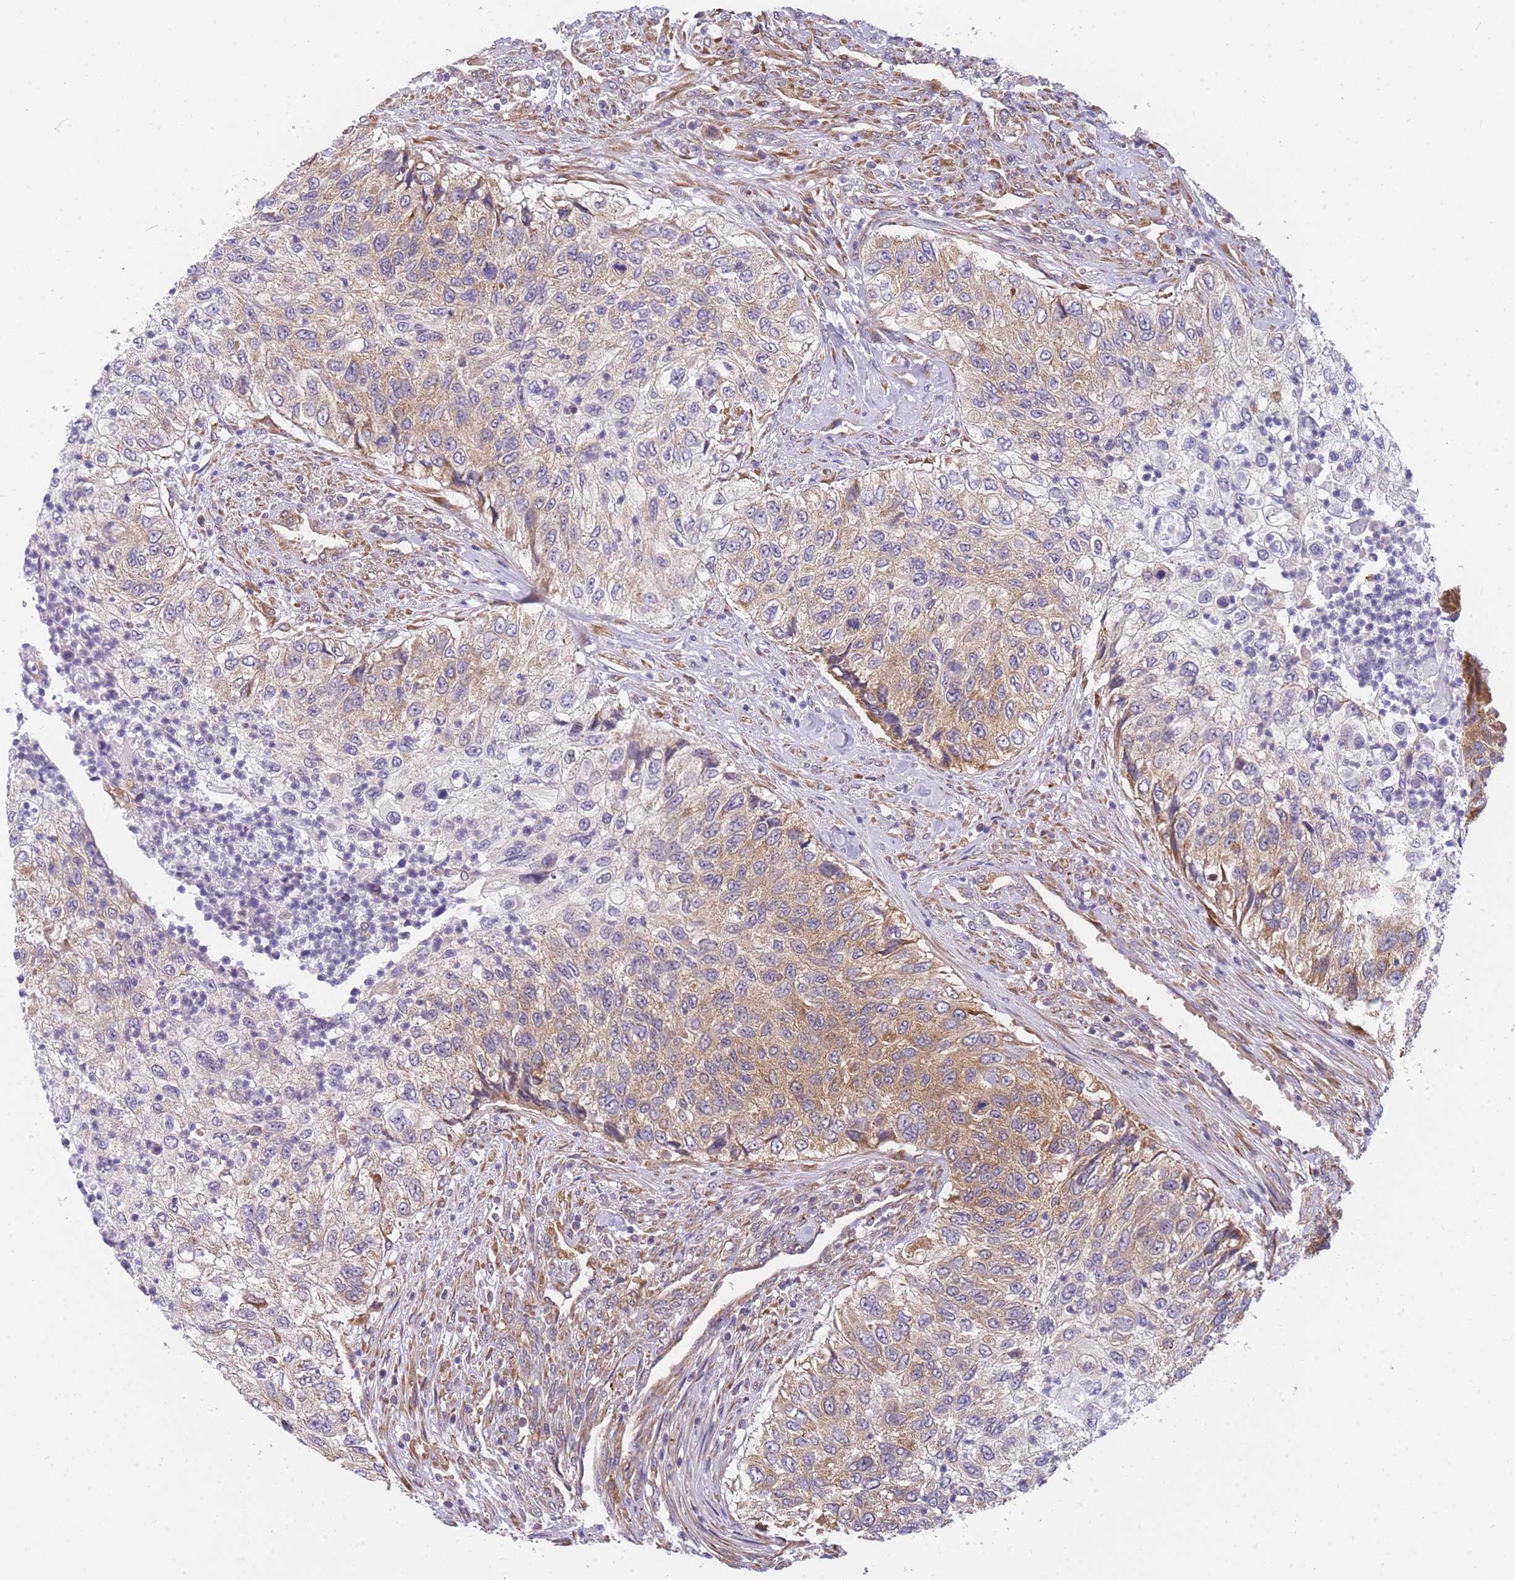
{"staining": {"intensity": "moderate", "quantity": "25%-75%", "location": "cytoplasmic/membranous"}, "tissue": "urothelial cancer", "cell_type": "Tumor cells", "image_type": "cancer", "snomed": [{"axis": "morphology", "description": "Urothelial carcinoma, High grade"}, {"axis": "topography", "description": "Urinary bladder"}], "caption": "Tumor cells demonstrate medium levels of moderate cytoplasmic/membranous positivity in about 25%-75% of cells in human urothelial carcinoma (high-grade).", "gene": "MRPL23", "patient": {"sex": "female", "age": 60}}